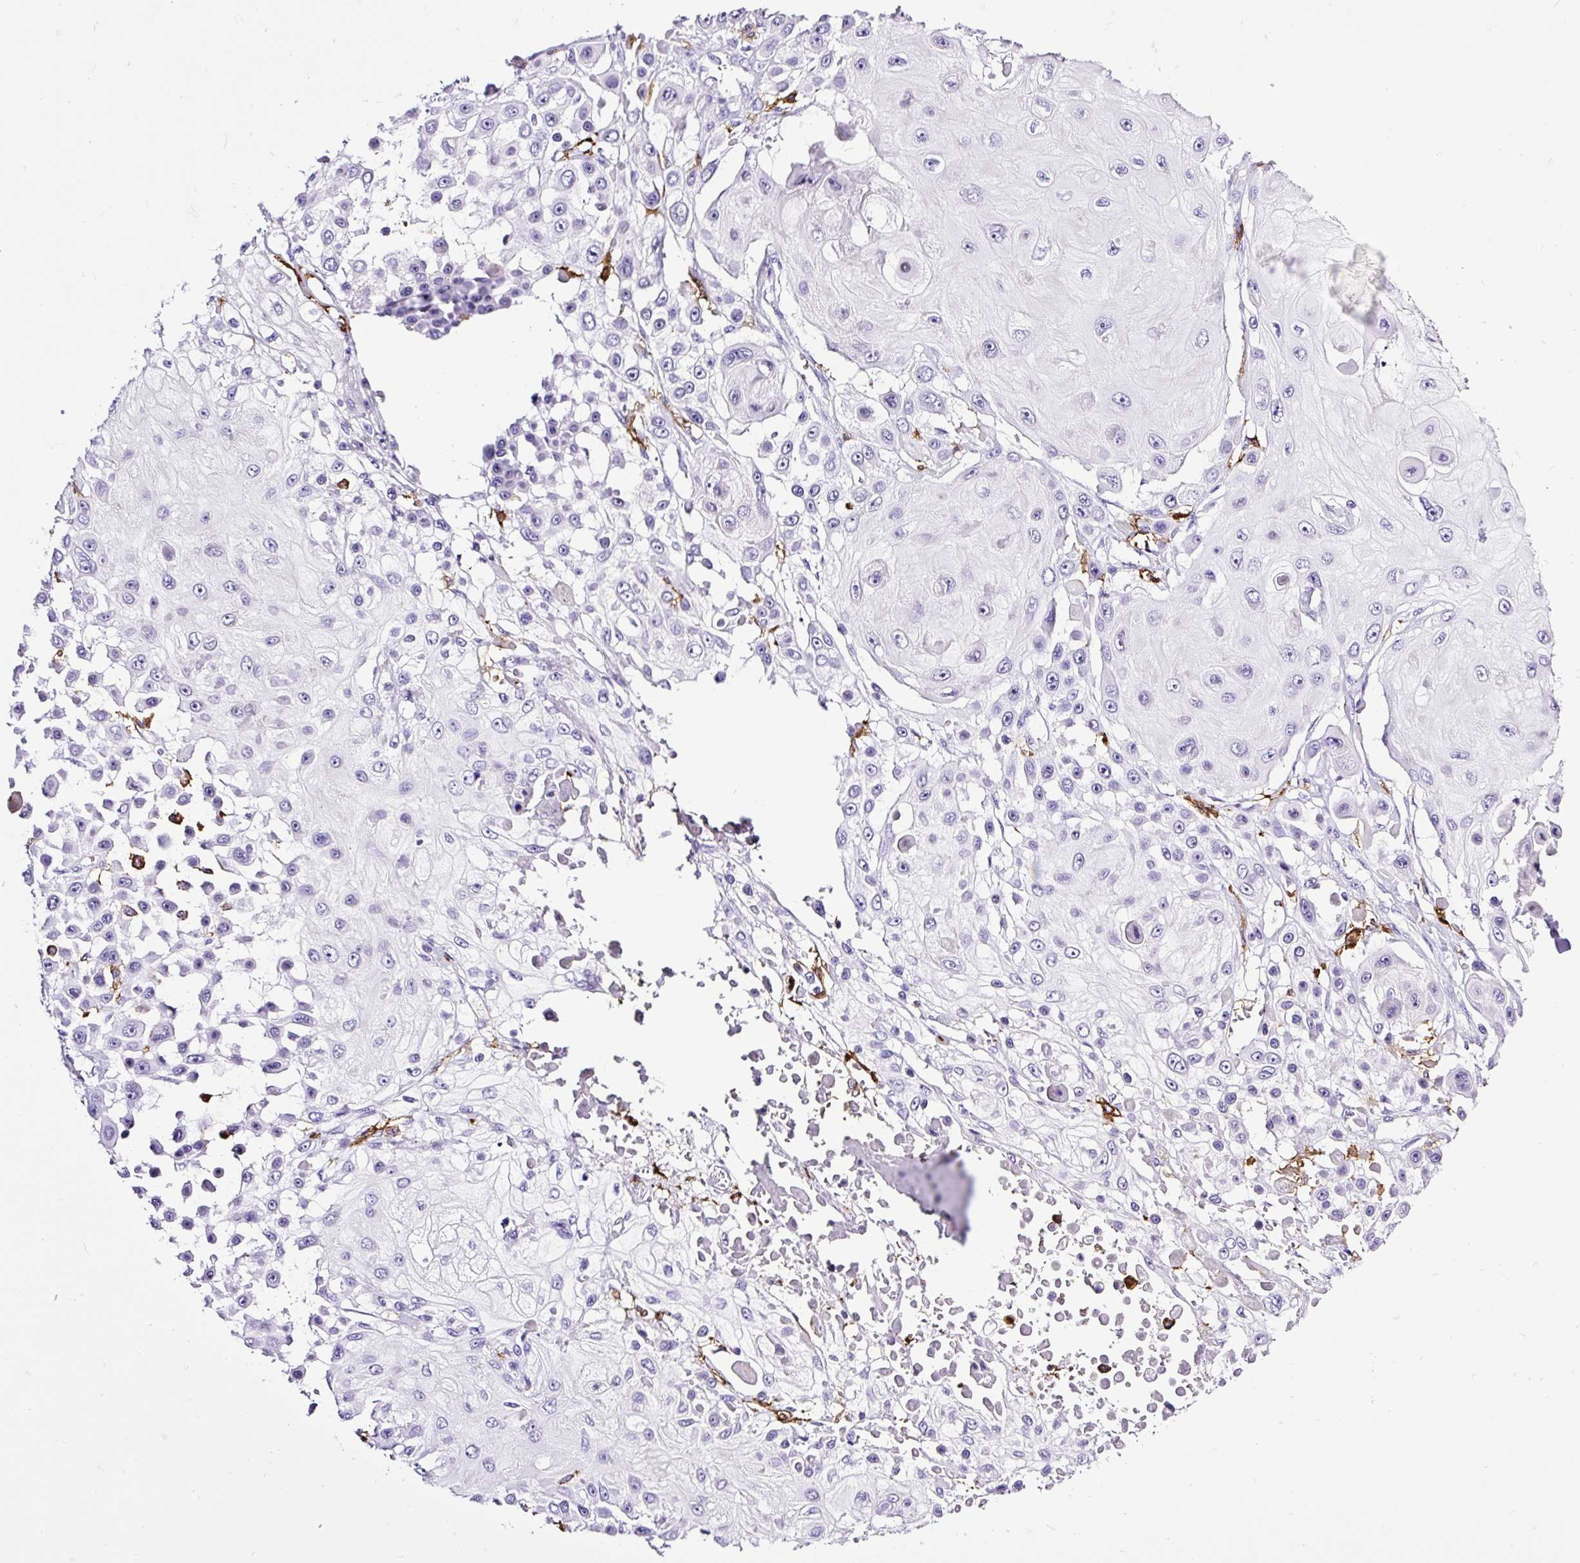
{"staining": {"intensity": "negative", "quantity": "none", "location": "none"}, "tissue": "skin cancer", "cell_type": "Tumor cells", "image_type": "cancer", "snomed": [{"axis": "morphology", "description": "Squamous cell carcinoma, NOS"}, {"axis": "topography", "description": "Skin"}], "caption": "Tumor cells show no significant positivity in skin cancer (squamous cell carcinoma). Nuclei are stained in blue.", "gene": "HLA-DRA", "patient": {"sex": "male", "age": 67}}